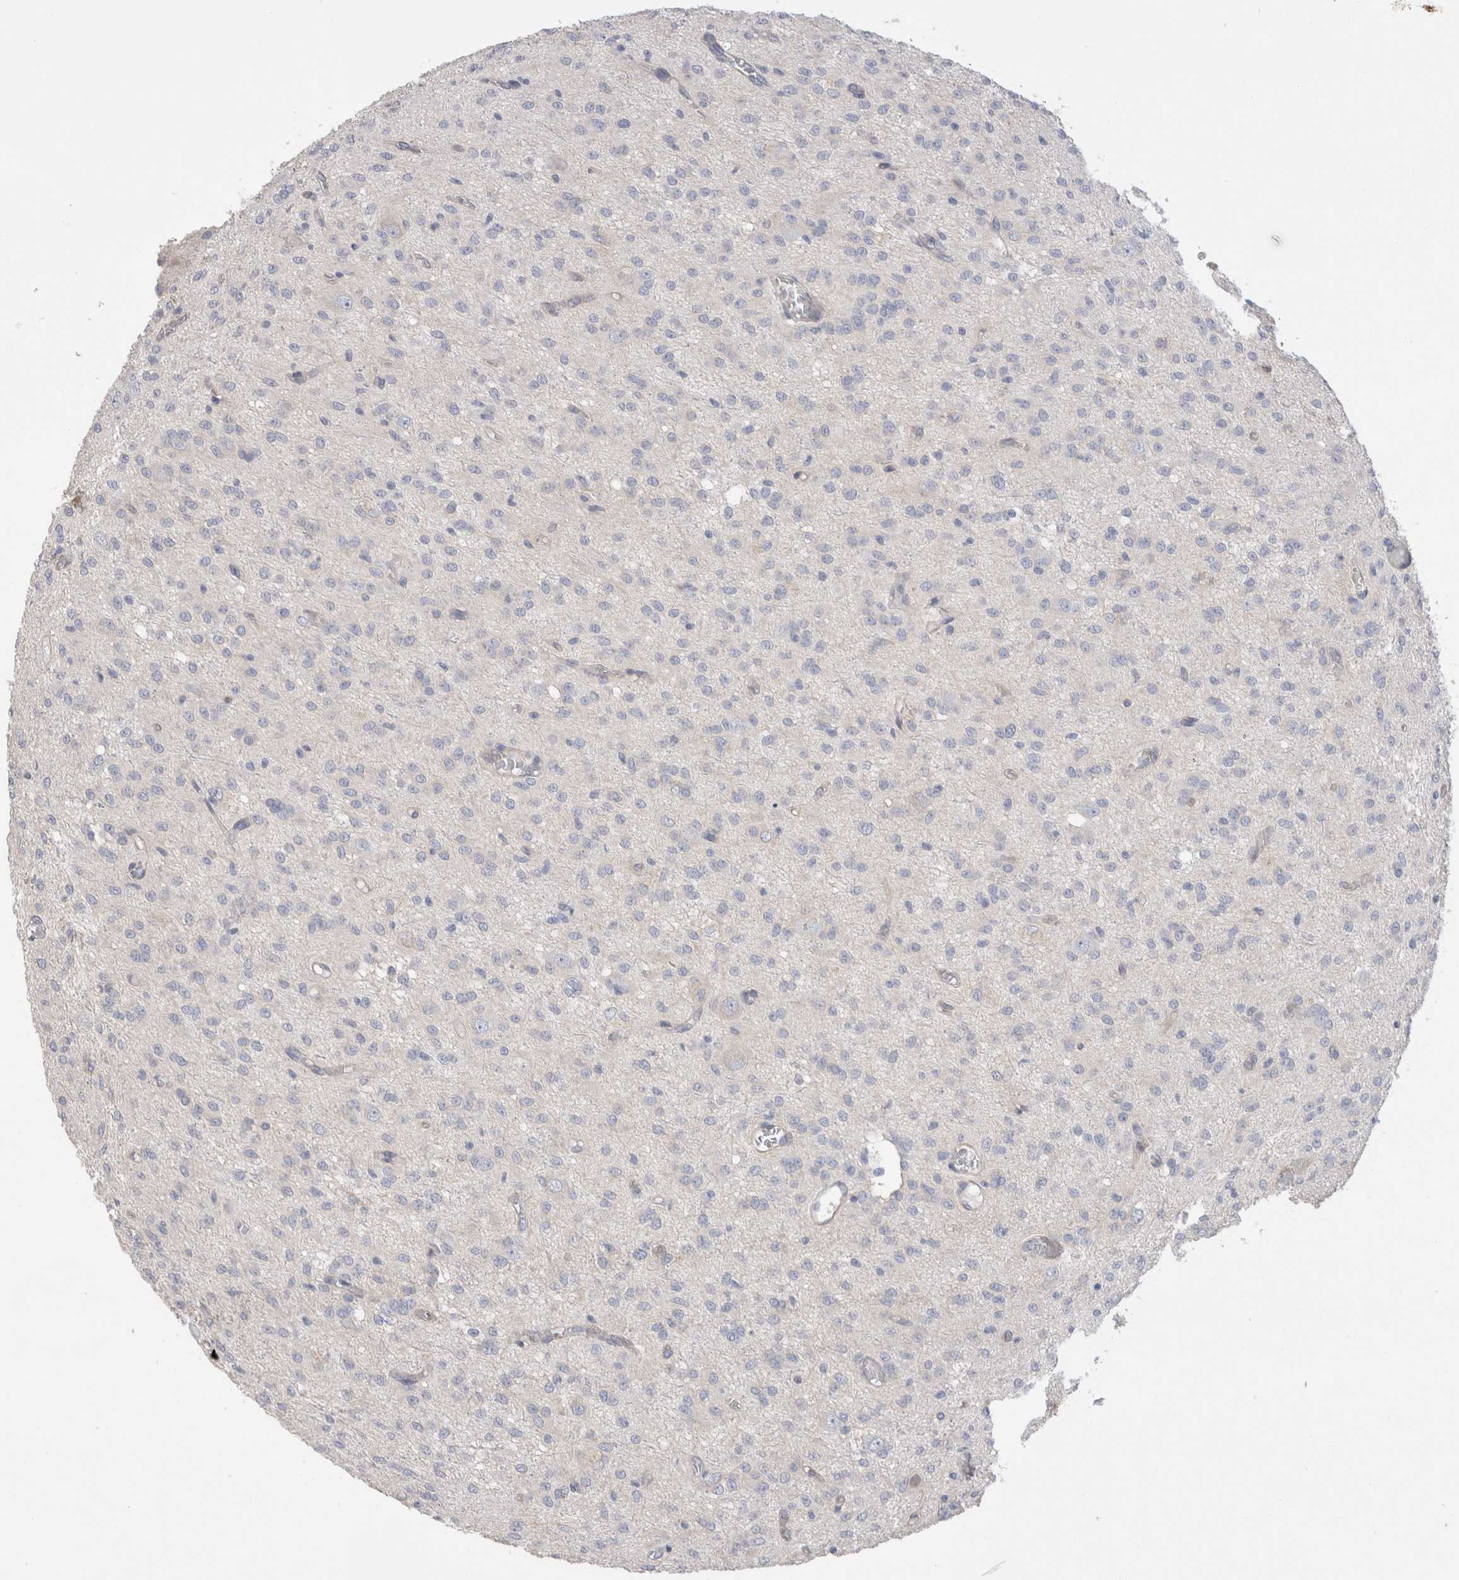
{"staining": {"intensity": "negative", "quantity": "none", "location": "none"}, "tissue": "glioma", "cell_type": "Tumor cells", "image_type": "cancer", "snomed": [{"axis": "morphology", "description": "Glioma, malignant, High grade"}, {"axis": "topography", "description": "Brain"}], "caption": "Human glioma stained for a protein using immunohistochemistry (IHC) exhibits no staining in tumor cells.", "gene": "CAPN2", "patient": {"sex": "female", "age": 59}}